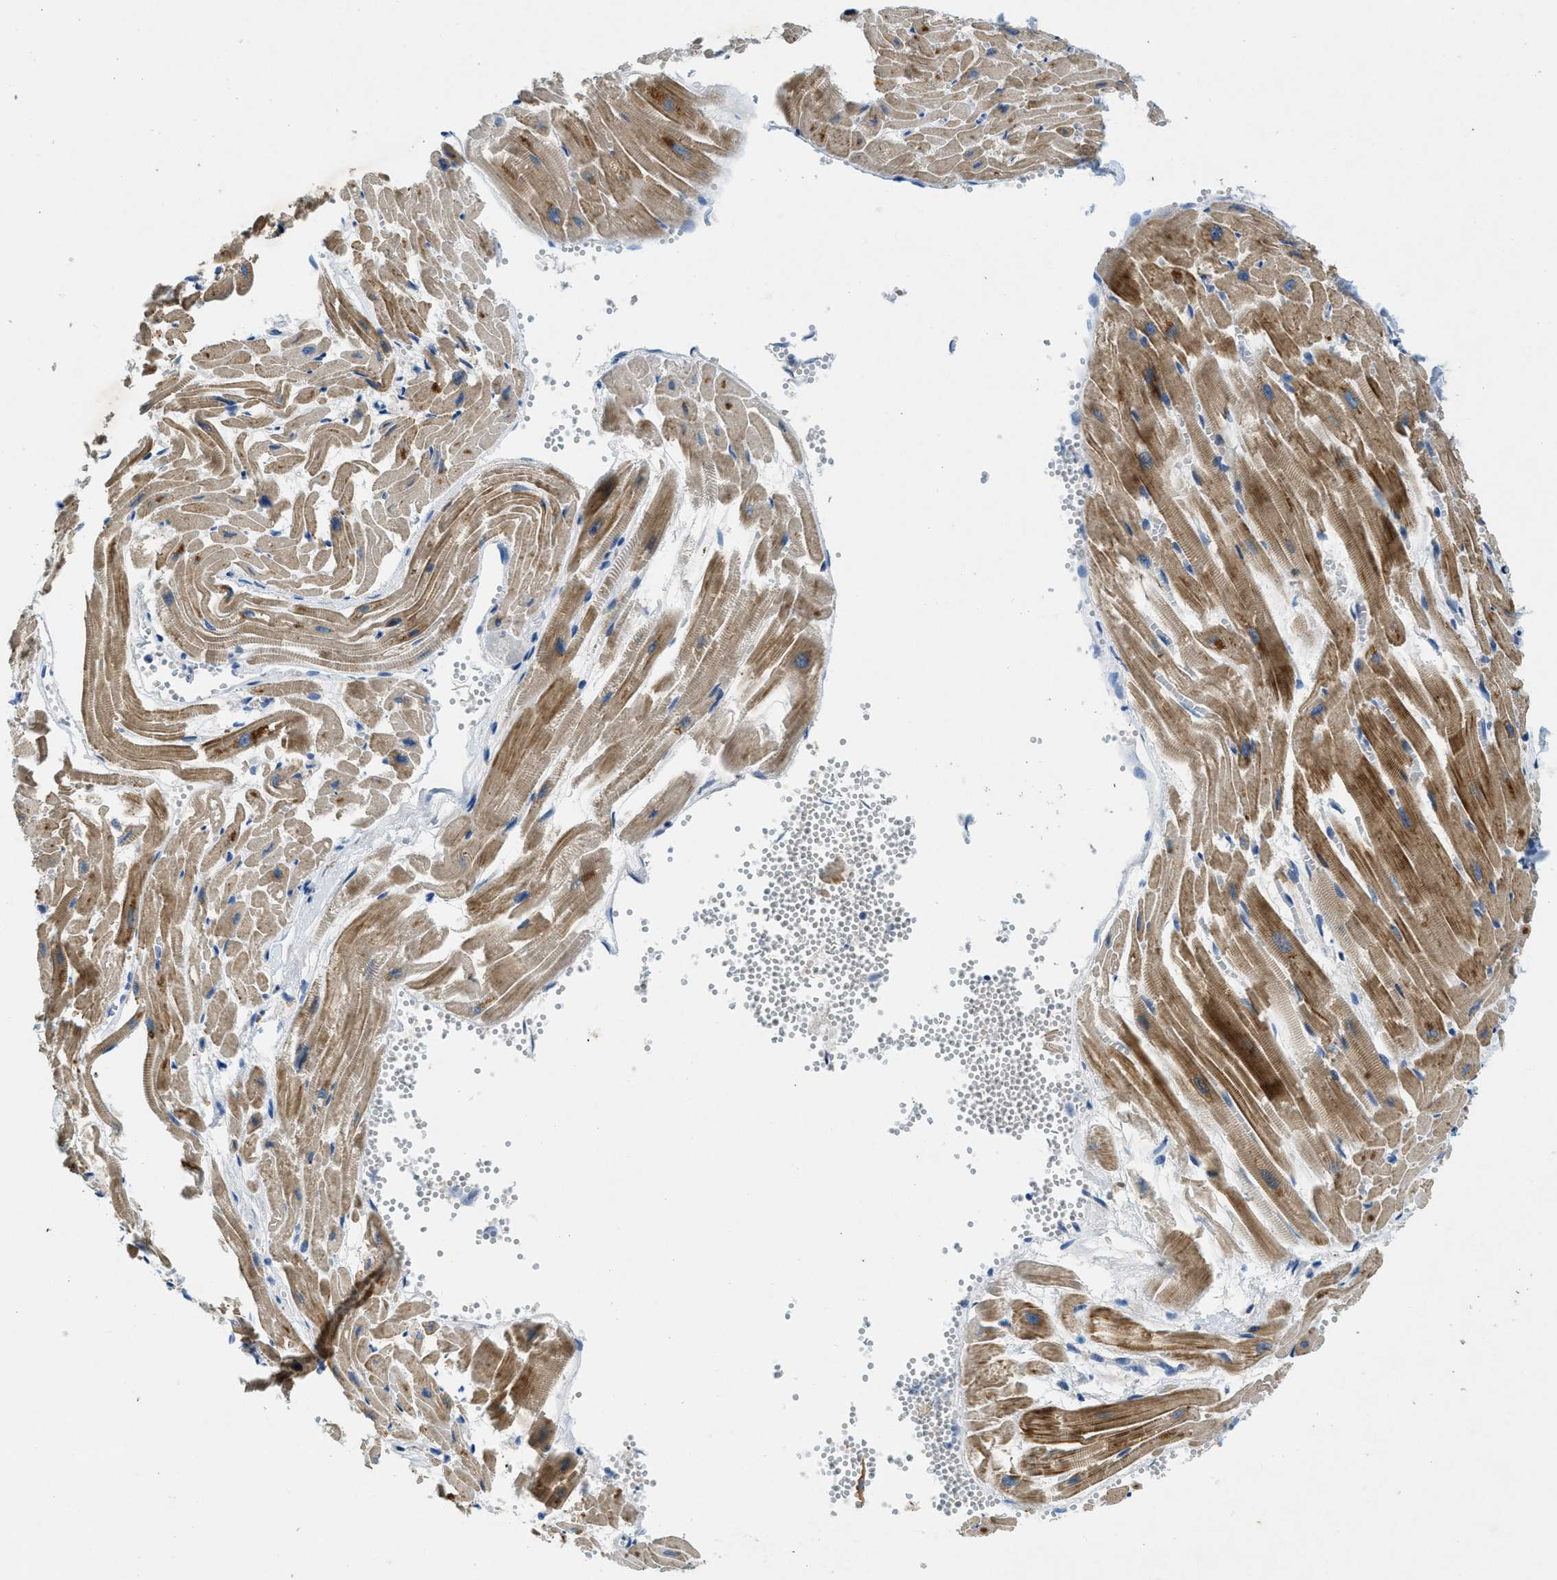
{"staining": {"intensity": "moderate", "quantity": ">75%", "location": "cytoplasmic/membranous"}, "tissue": "heart muscle", "cell_type": "Cardiomyocytes", "image_type": "normal", "snomed": [{"axis": "morphology", "description": "Normal tissue, NOS"}, {"axis": "topography", "description": "Heart"}], "caption": "This photomicrograph demonstrates immunohistochemistry staining of normal human heart muscle, with medium moderate cytoplasmic/membranous staining in approximately >75% of cardiomyocytes.", "gene": "RIPK2", "patient": {"sex": "female", "age": 19}}